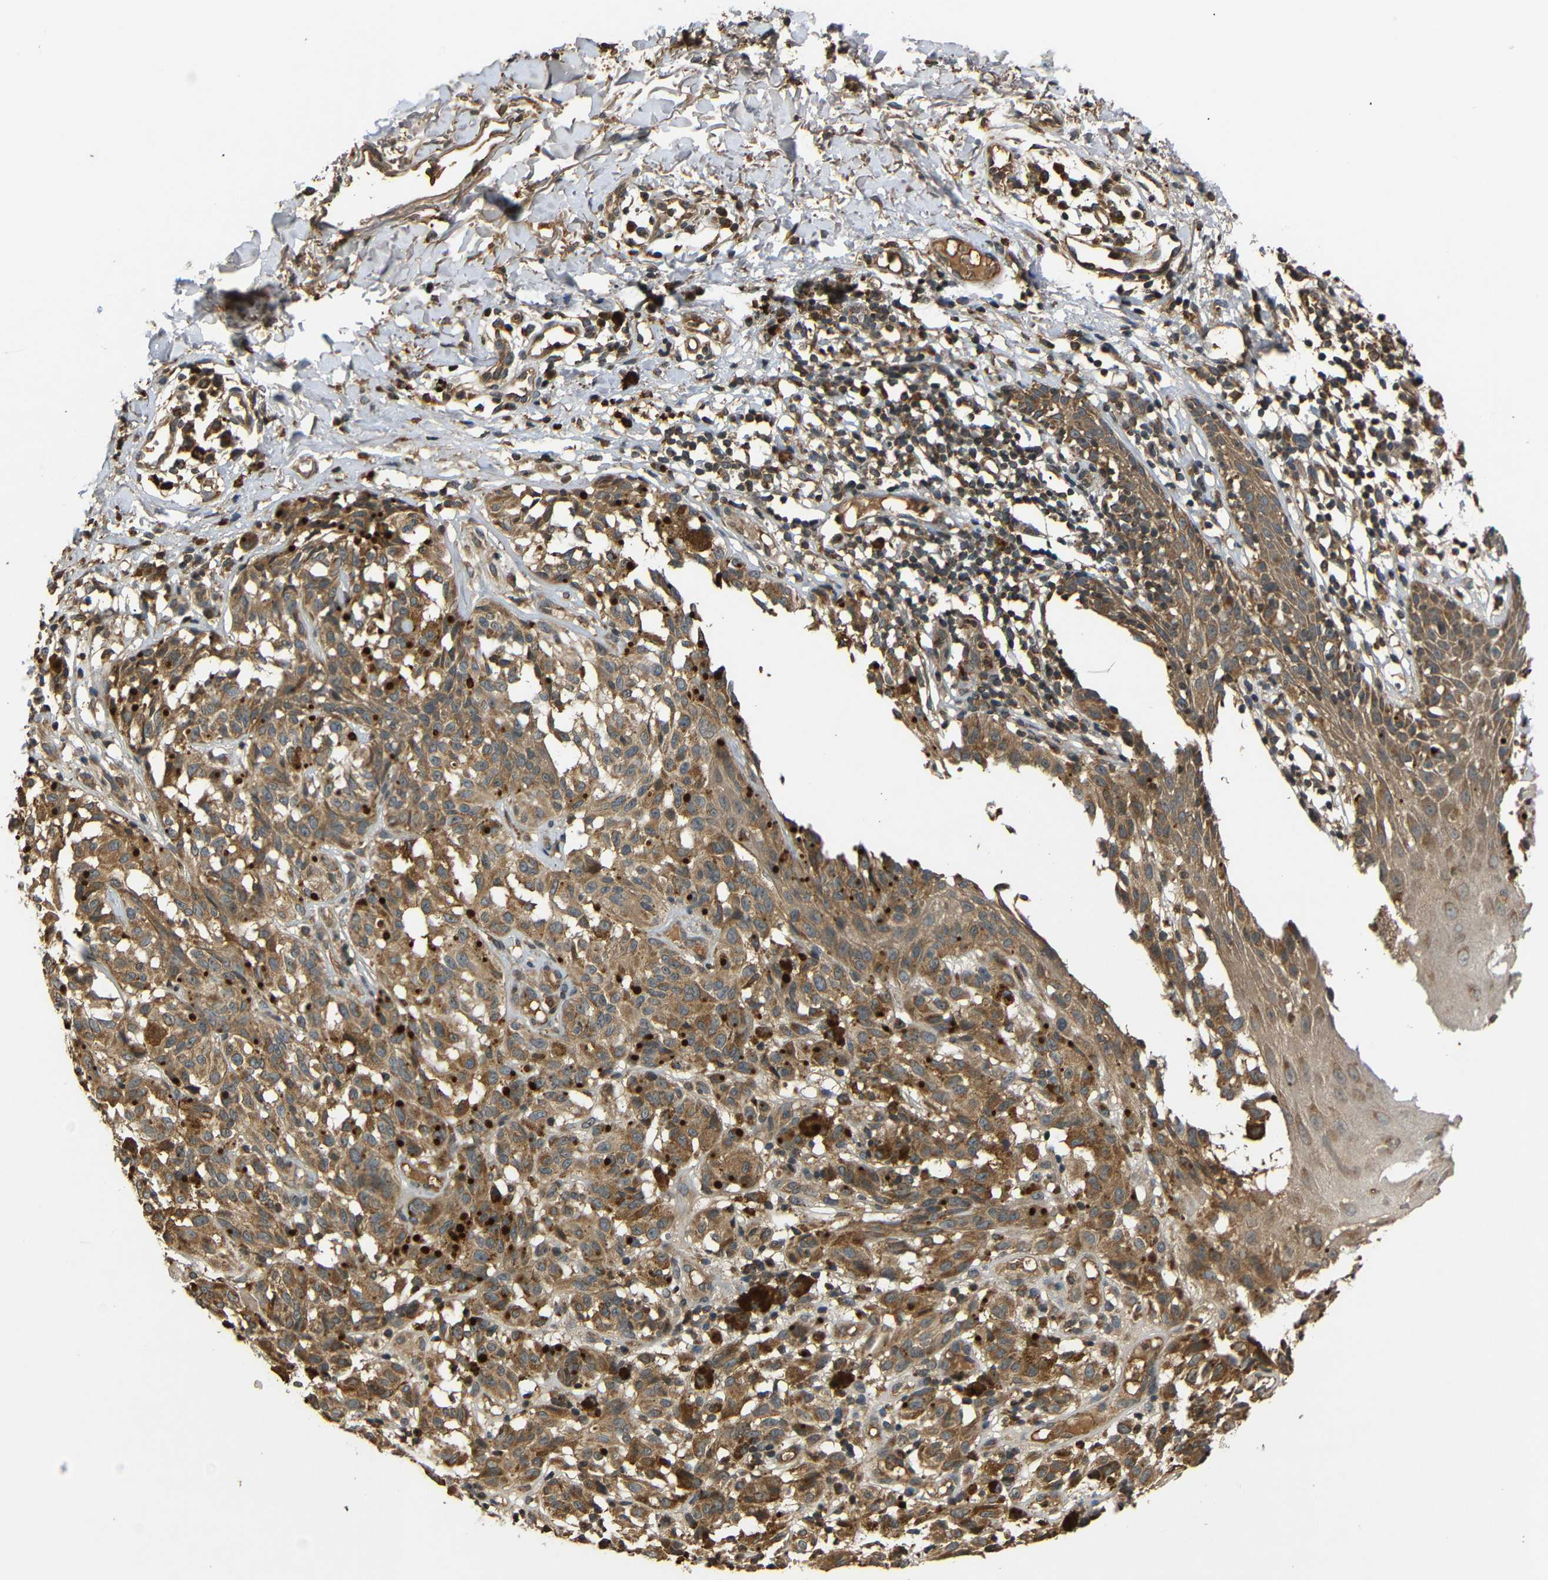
{"staining": {"intensity": "moderate", "quantity": ">75%", "location": "cytoplasmic/membranous"}, "tissue": "melanoma", "cell_type": "Tumor cells", "image_type": "cancer", "snomed": [{"axis": "morphology", "description": "Malignant melanoma, NOS"}, {"axis": "topography", "description": "Skin"}], "caption": "There is medium levels of moderate cytoplasmic/membranous expression in tumor cells of melanoma, as demonstrated by immunohistochemical staining (brown color).", "gene": "TANK", "patient": {"sex": "female", "age": 46}}